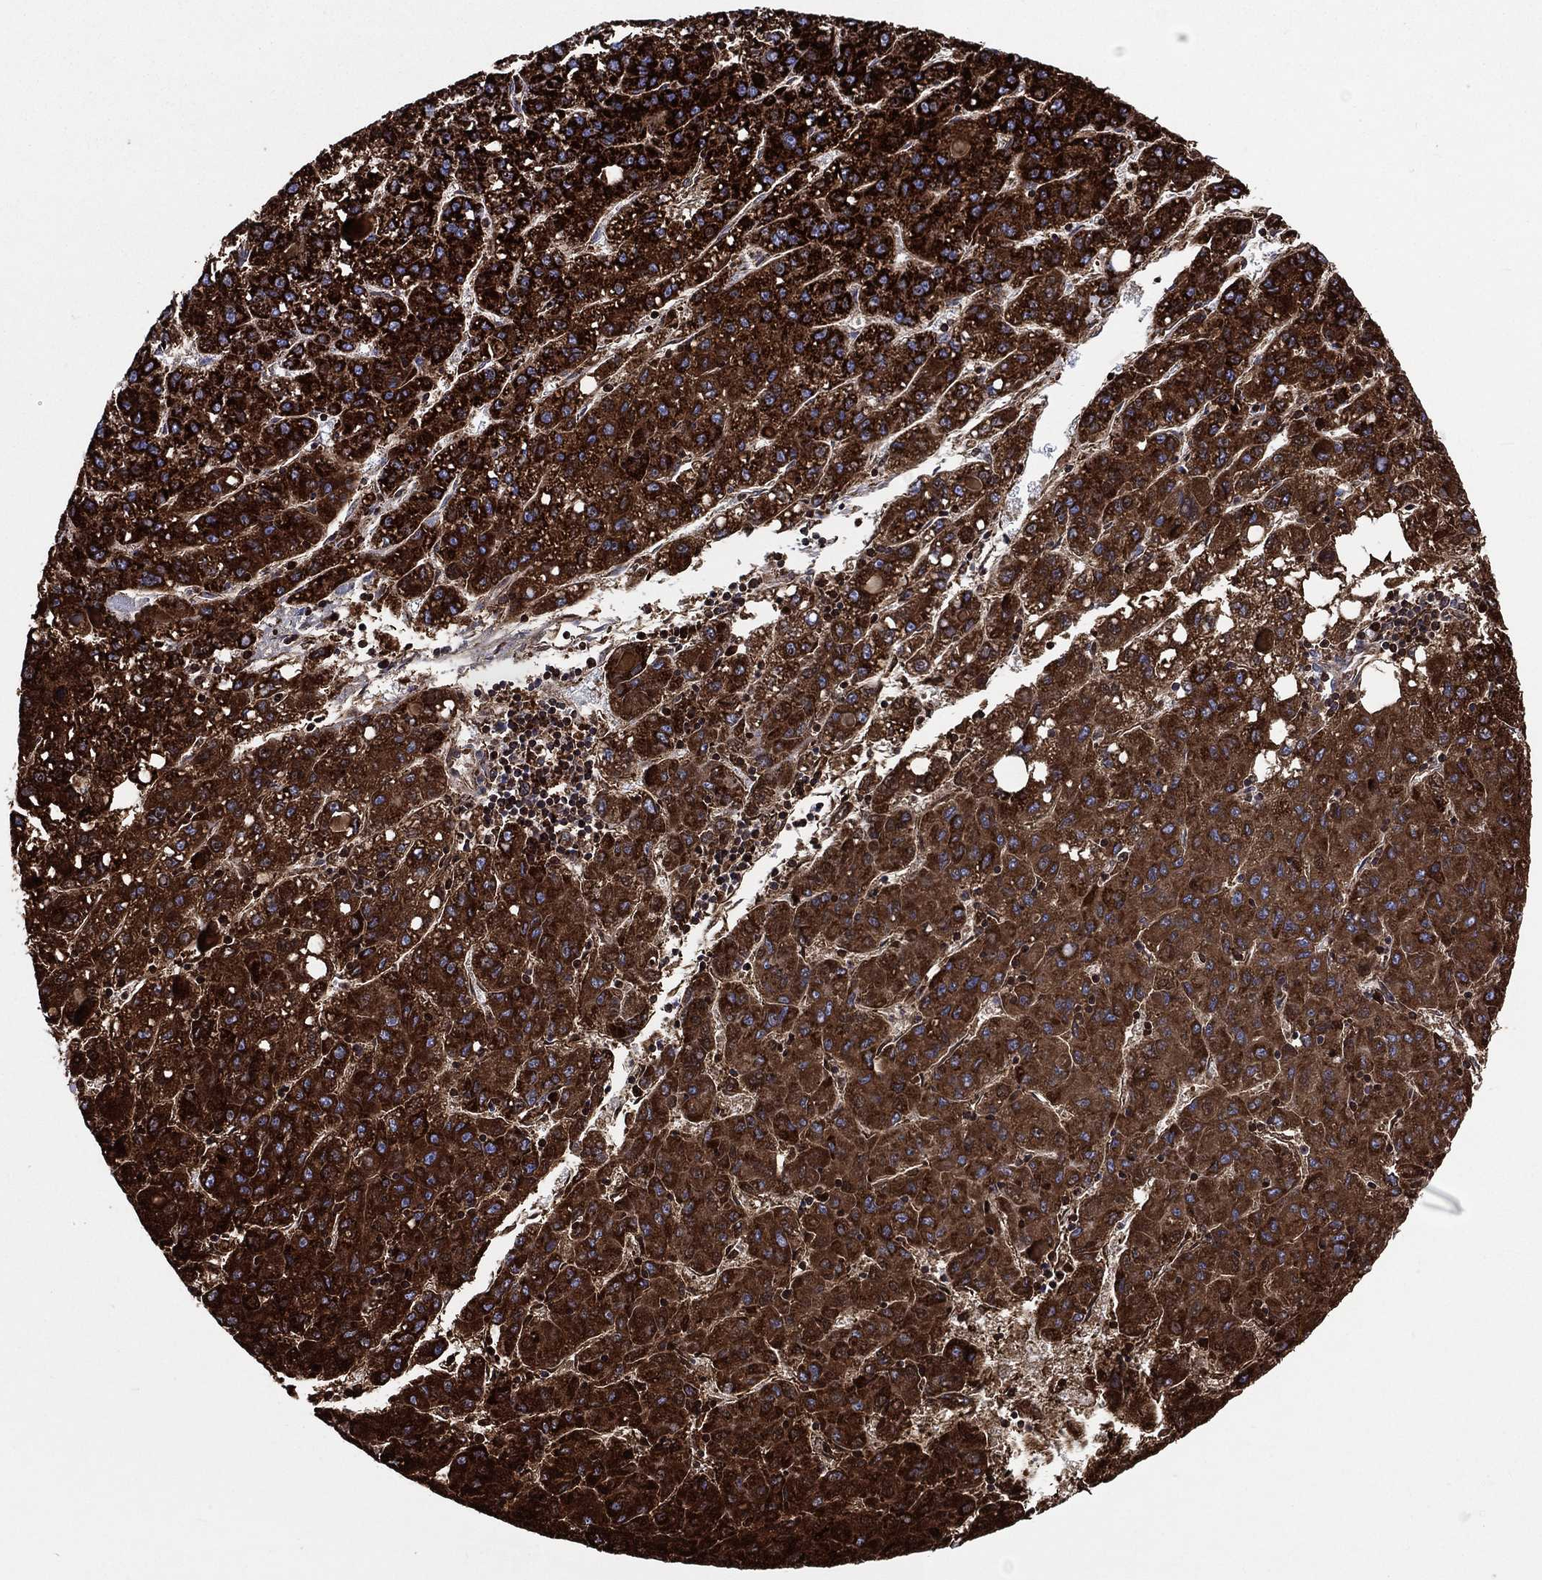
{"staining": {"intensity": "strong", "quantity": ">75%", "location": "cytoplasmic/membranous"}, "tissue": "liver cancer", "cell_type": "Tumor cells", "image_type": "cancer", "snomed": [{"axis": "morphology", "description": "Carcinoma, Hepatocellular, NOS"}, {"axis": "topography", "description": "Liver"}], "caption": "Tumor cells demonstrate high levels of strong cytoplasmic/membranous expression in approximately >75% of cells in human liver hepatocellular carcinoma. (IHC, brightfield microscopy, high magnification).", "gene": "ANKRD37", "patient": {"sex": "female", "age": 82}}